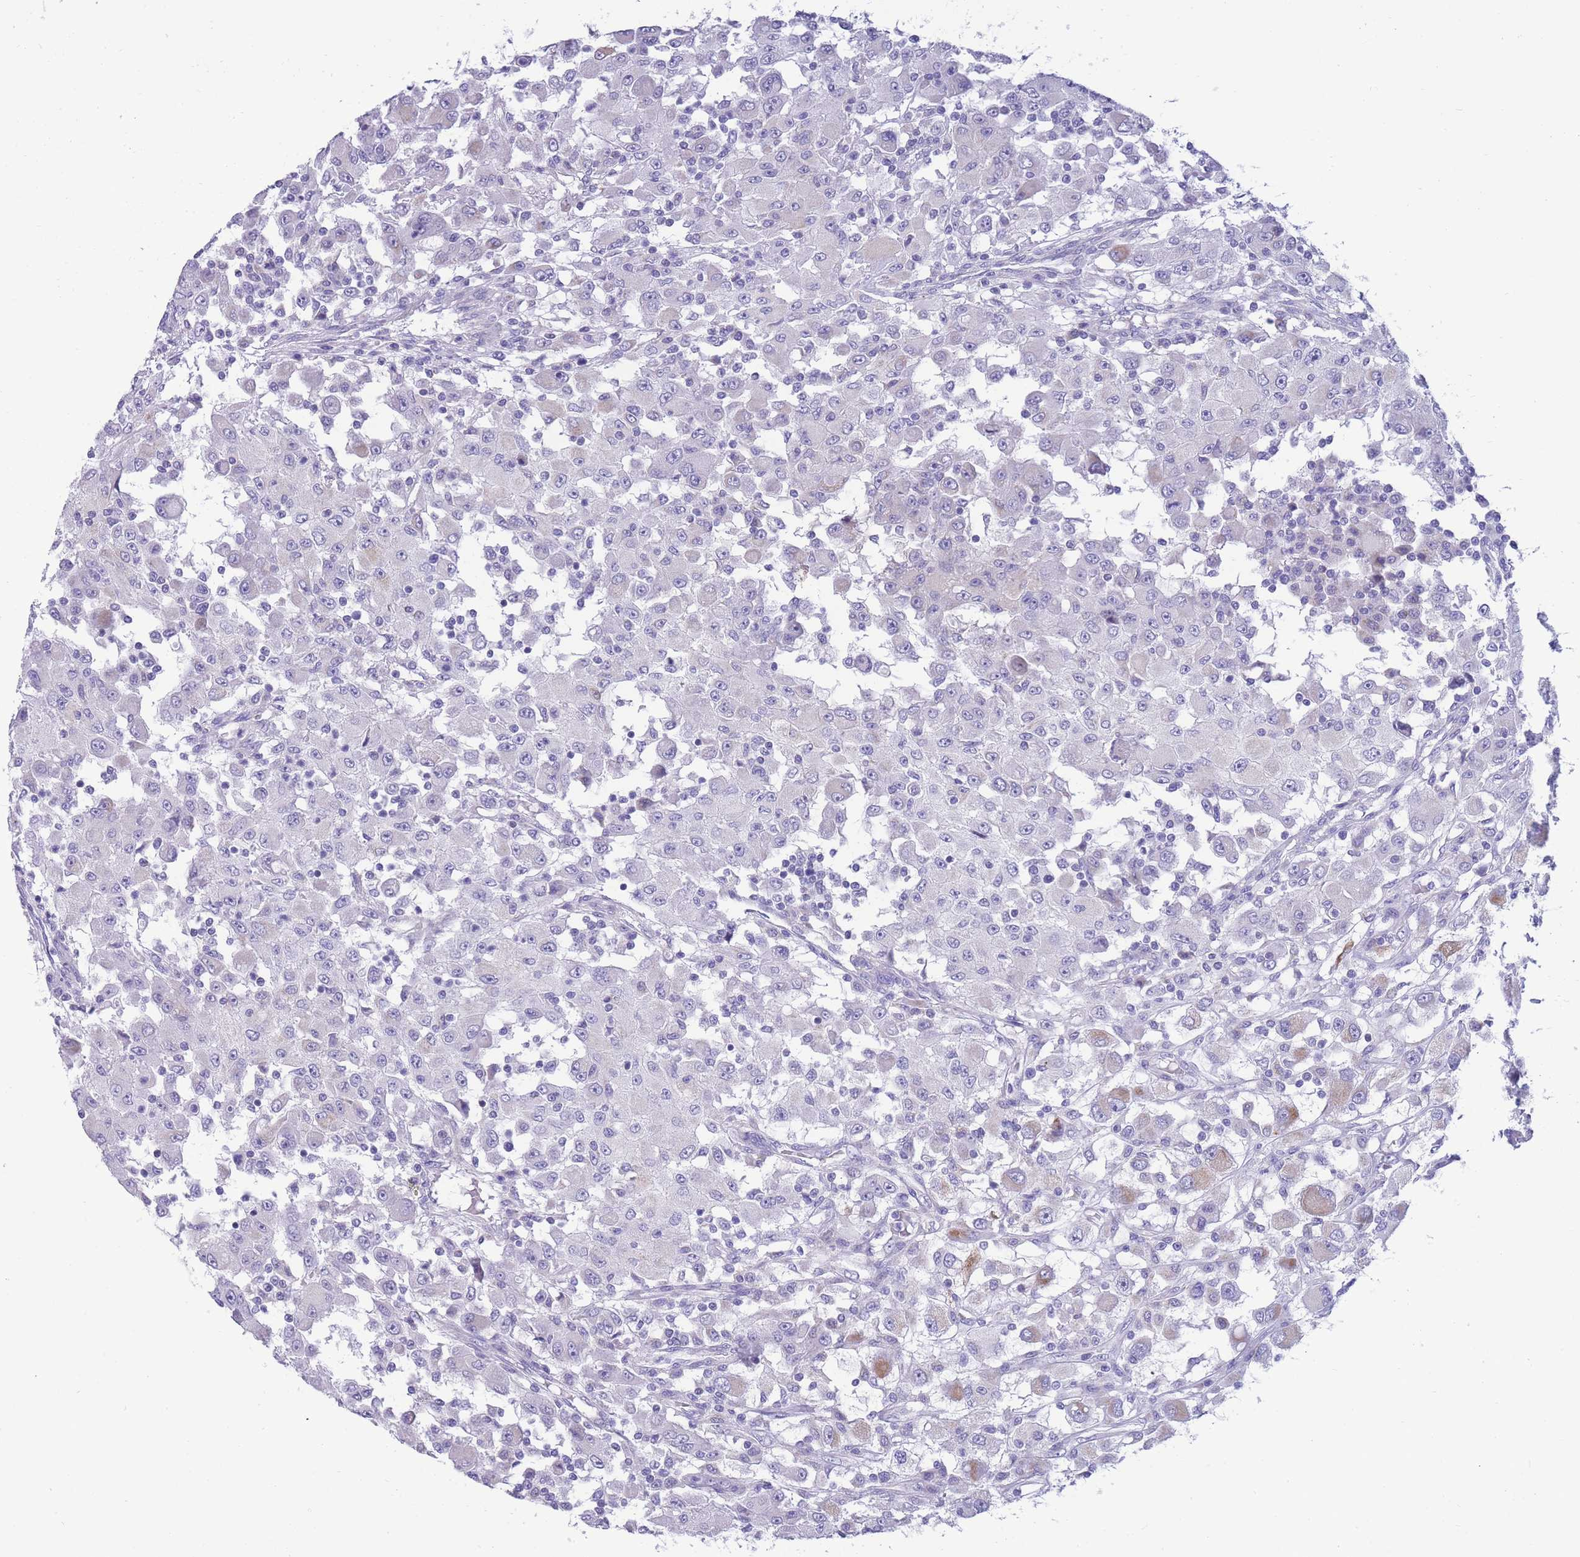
{"staining": {"intensity": "negative", "quantity": "none", "location": "none"}, "tissue": "renal cancer", "cell_type": "Tumor cells", "image_type": "cancer", "snomed": [{"axis": "morphology", "description": "Adenocarcinoma, NOS"}, {"axis": "topography", "description": "Kidney"}], "caption": "There is no significant staining in tumor cells of renal adenocarcinoma.", "gene": "INTS2", "patient": {"sex": "female", "age": 67}}